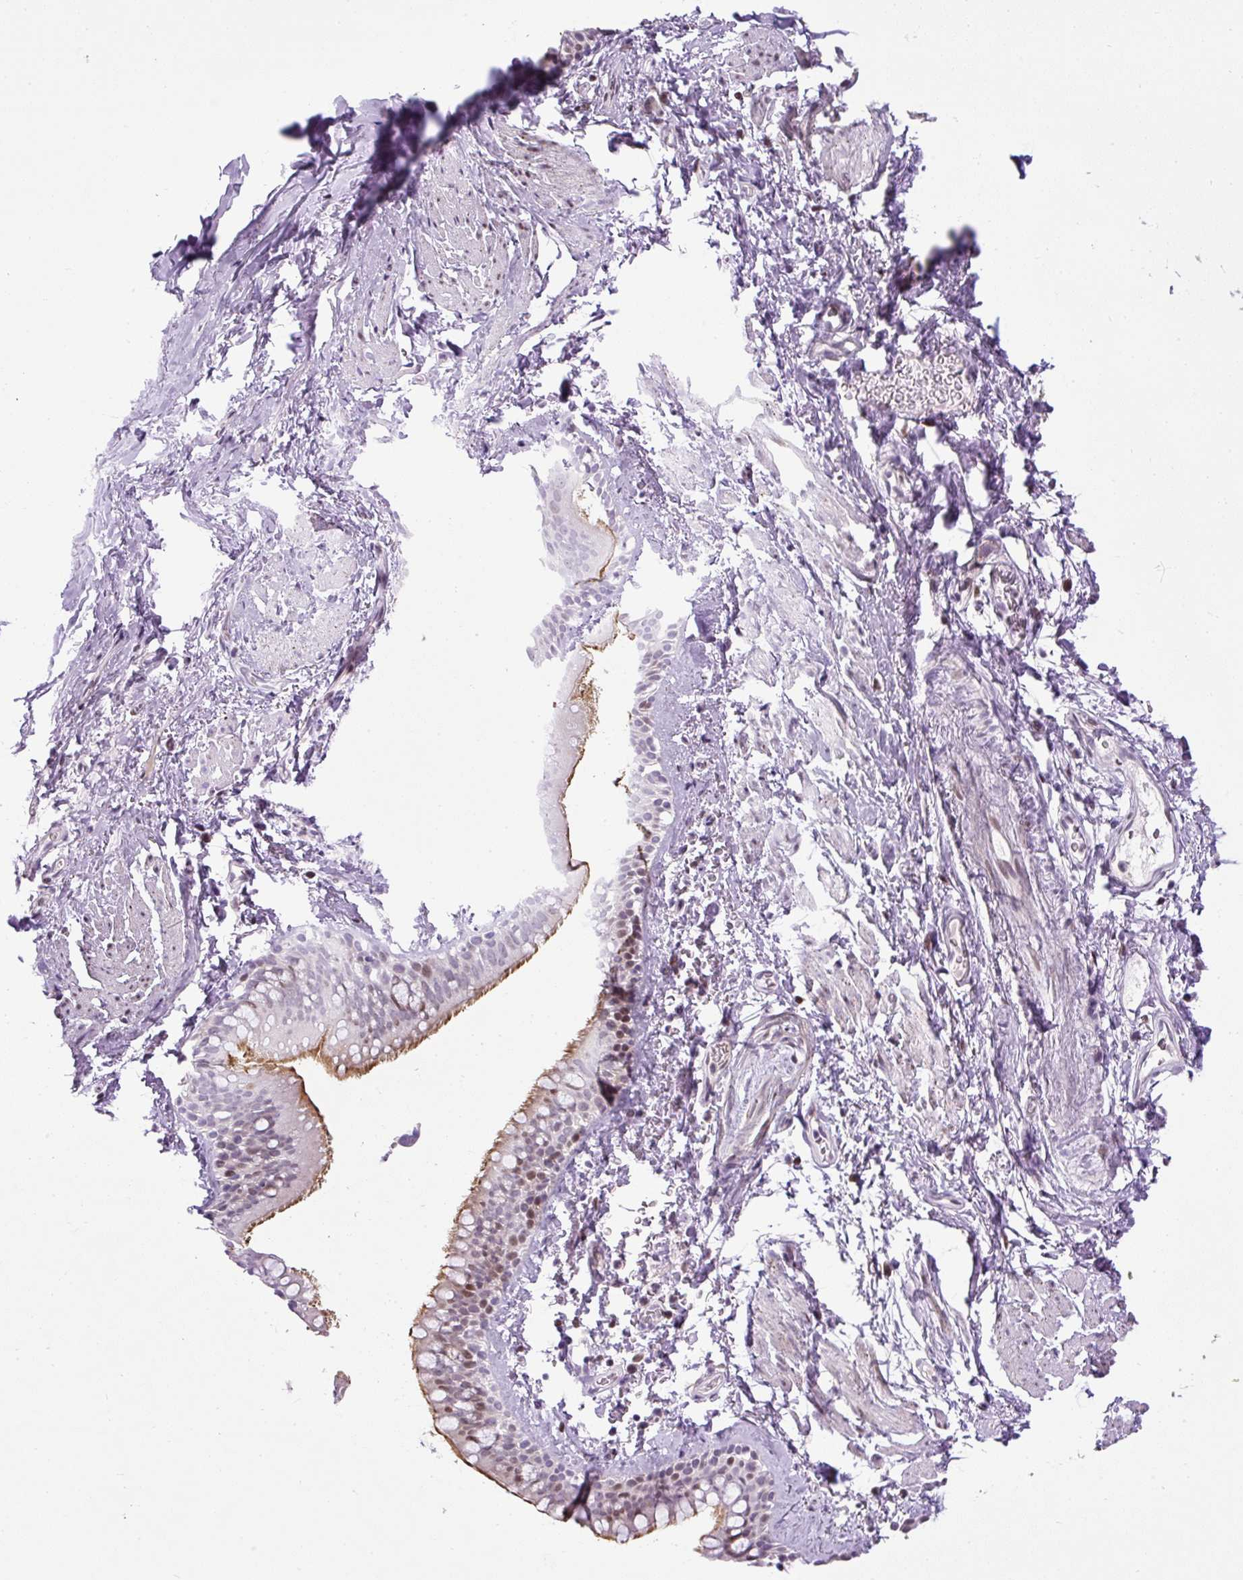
{"staining": {"intensity": "negative", "quantity": "none", "location": "none"}, "tissue": "adipose tissue", "cell_type": "Adipocytes", "image_type": "normal", "snomed": [{"axis": "morphology", "description": "Normal tissue, NOS"}, {"axis": "morphology", "description": "Squamous cell carcinoma, NOS"}, {"axis": "topography", "description": "Bronchus"}, {"axis": "topography", "description": "Lung"}], "caption": "DAB immunohistochemical staining of benign human adipose tissue shows no significant positivity in adipocytes.", "gene": "ARHGEF18", "patient": {"sex": "female", "age": 70}}